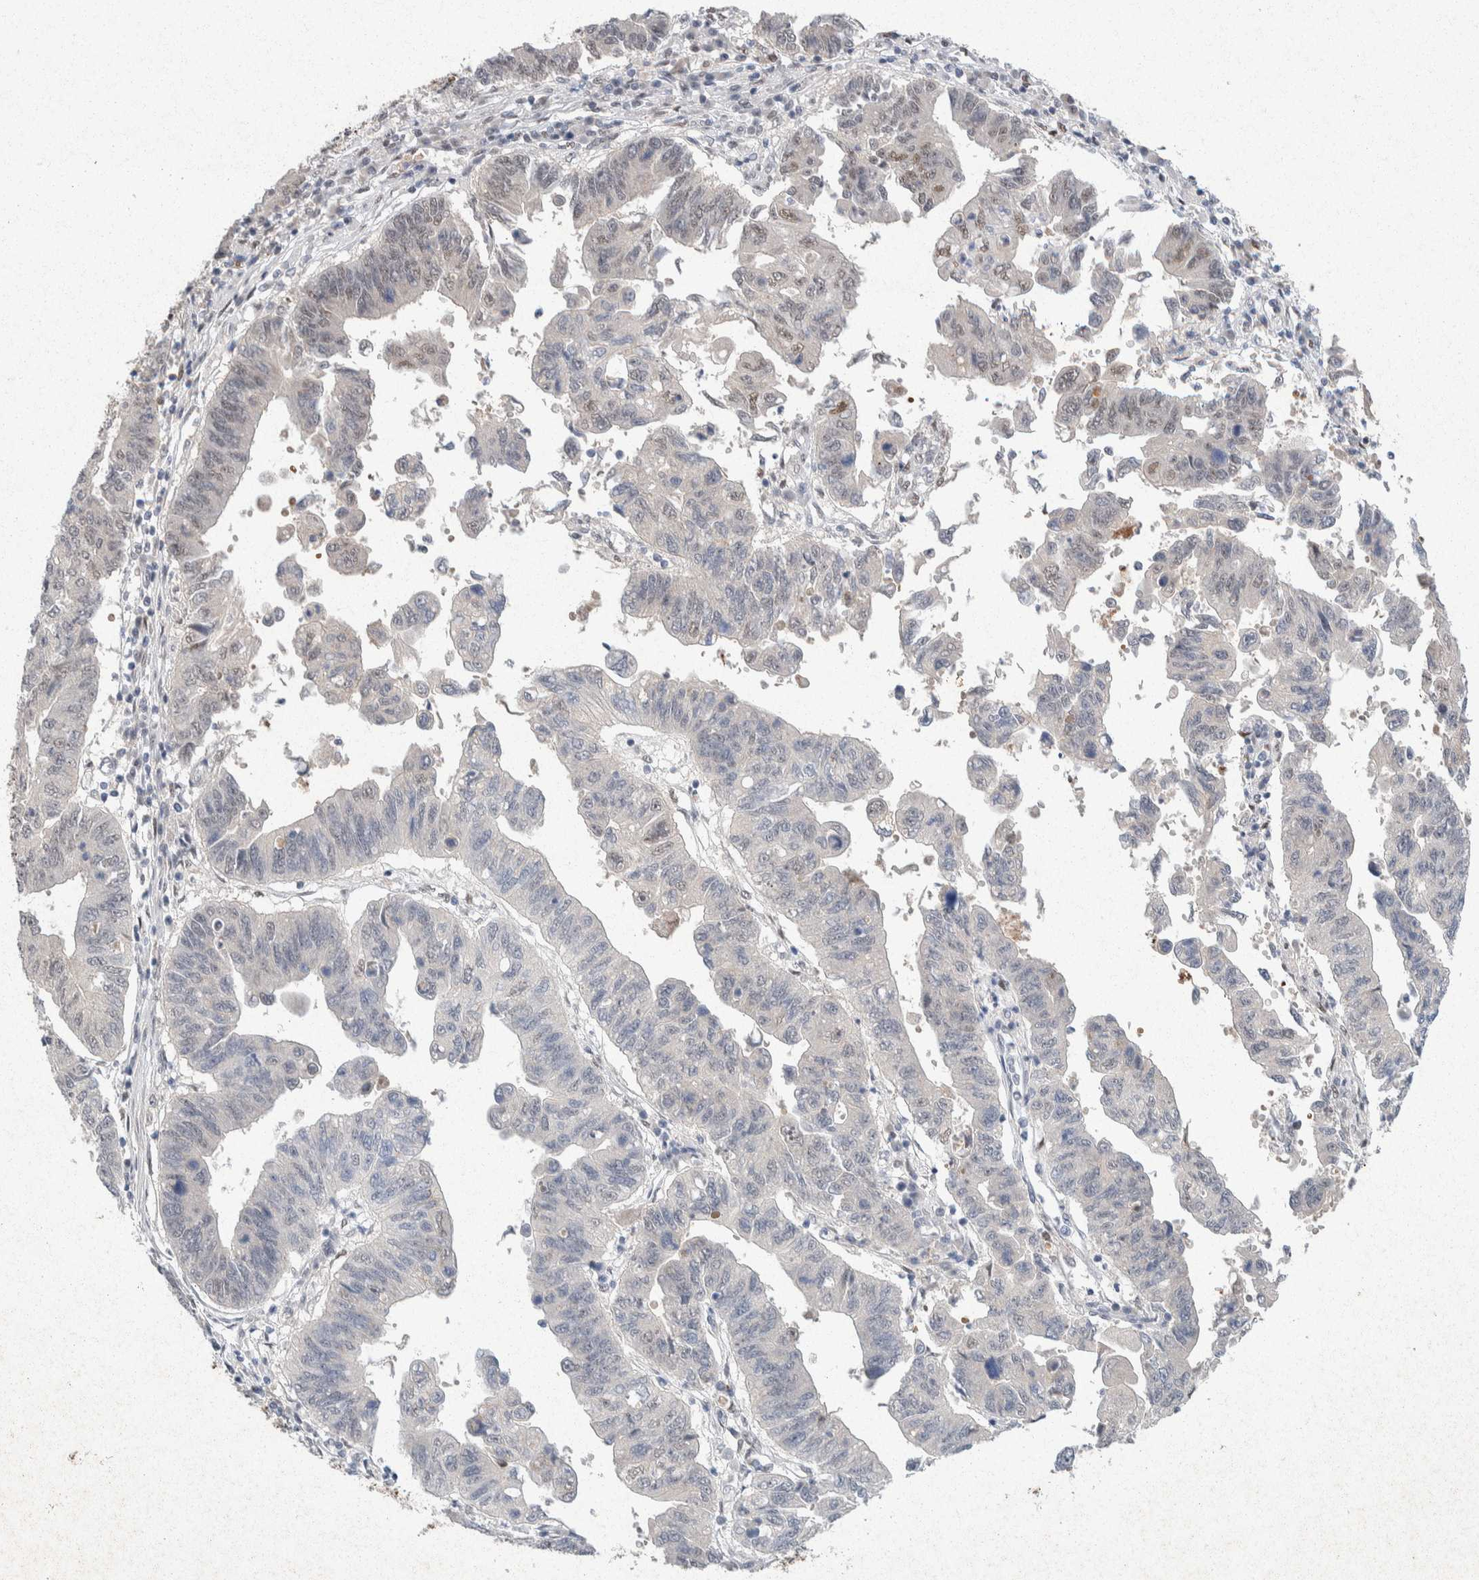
{"staining": {"intensity": "weak", "quantity": "<25%", "location": "nuclear"}, "tissue": "stomach cancer", "cell_type": "Tumor cells", "image_type": "cancer", "snomed": [{"axis": "morphology", "description": "Adenocarcinoma, NOS"}, {"axis": "topography", "description": "Stomach"}], "caption": "High magnification brightfield microscopy of stomach adenocarcinoma stained with DAB (brown) and counterstained with hematoxylin (blue): tumor cells show no significant expression. (IHC, brightfield microscopy, high magnification).", "gene": "PRMT1", "patient": {"sex": "male", "age": 59}}